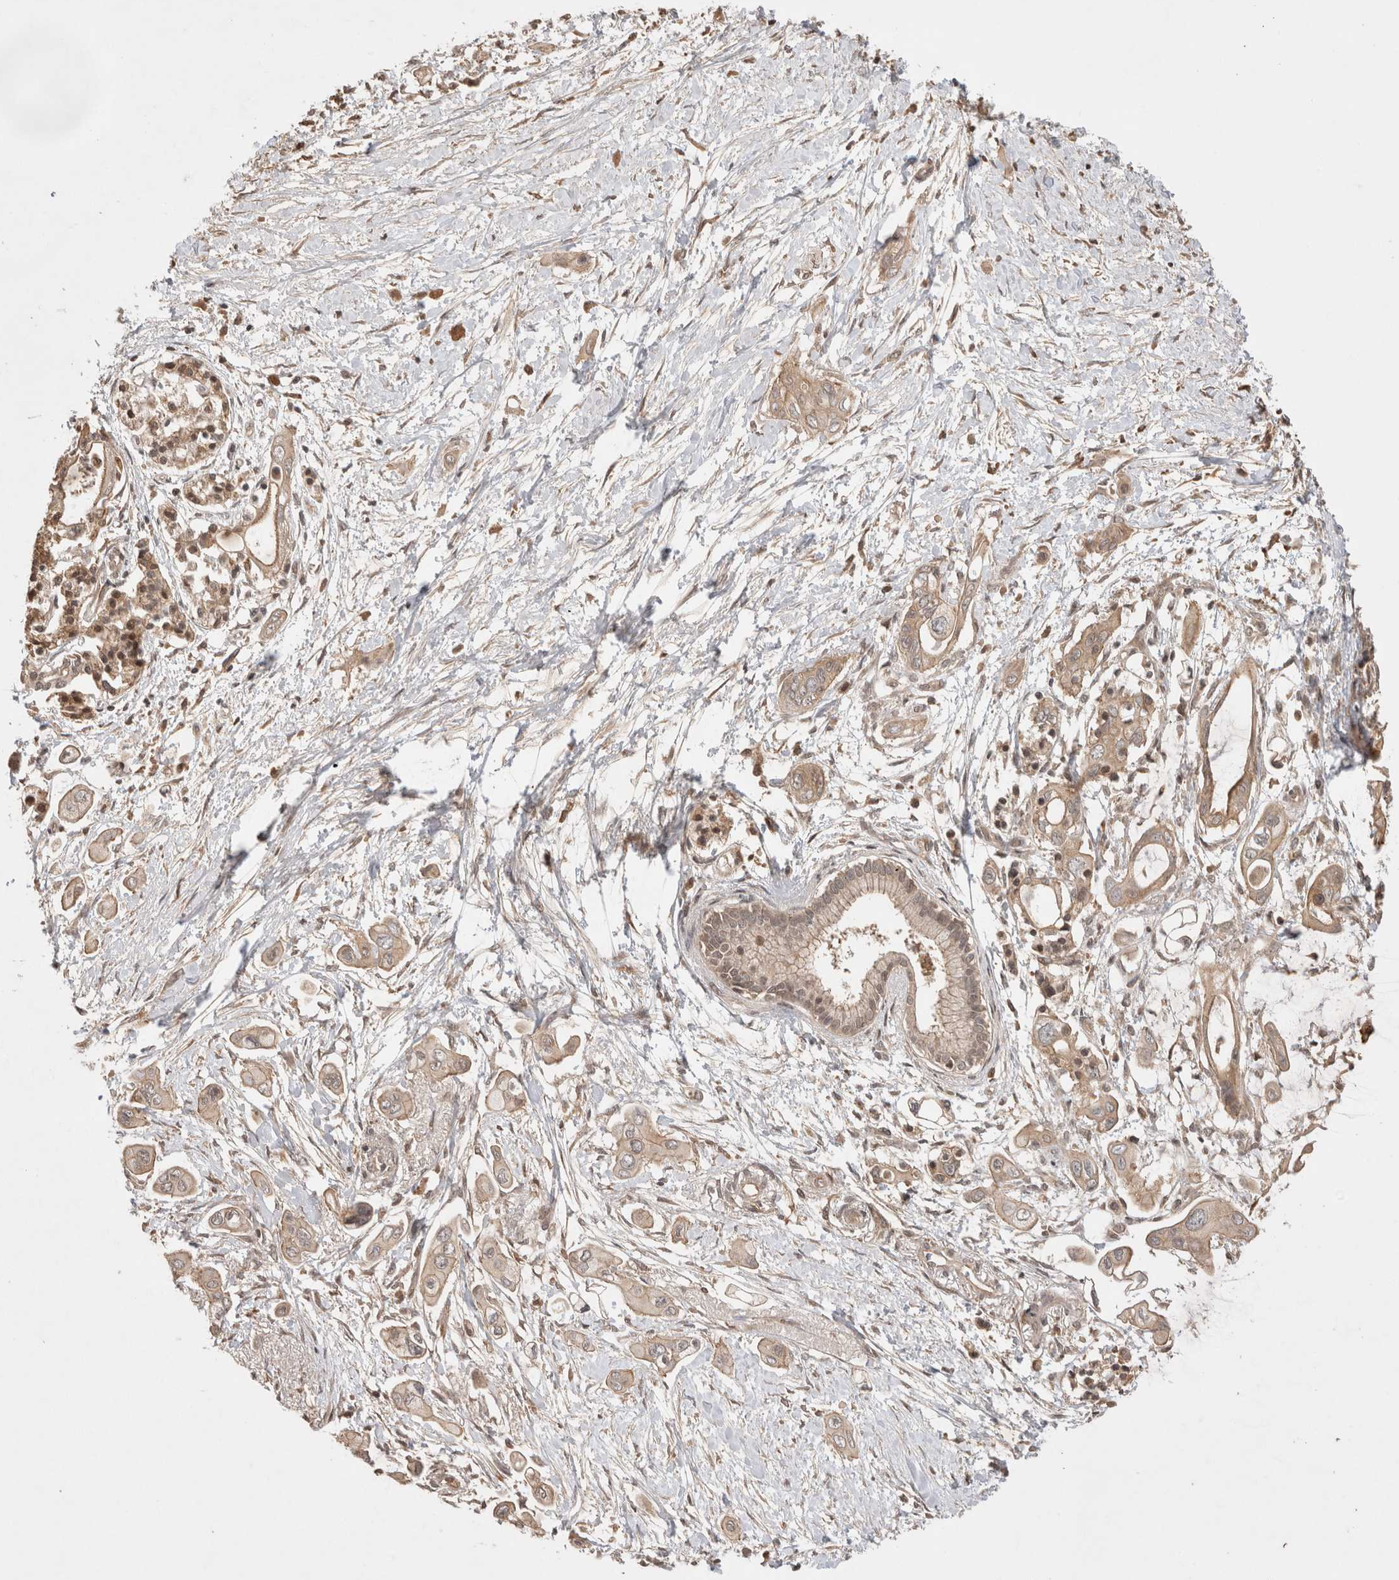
{"staining": {"intensity": "weak", "quantity": ">75%", "location": "cytoplasmic/membranous"}, "tissue": "pancreatic cancer", "cell_type": "Tumor cells", "image_type": "cancer", "snomed": [{"axis": "morphology", "description": "Adenocarcinoma, NOS"}, {"axis": "topography", "description": "Pancreas"}], "caption": "Immunohistochemical staining of human adenocarcinoma (pancreatic) exhibits low levels of weak cytoplasmic/membranous protein positivity in about >75% of tumor cells. (Brightfield microscopy of DAB IHC at high magnification).", "gene": "PRMT3", "patient": {"sex": "male", "age": 59}}